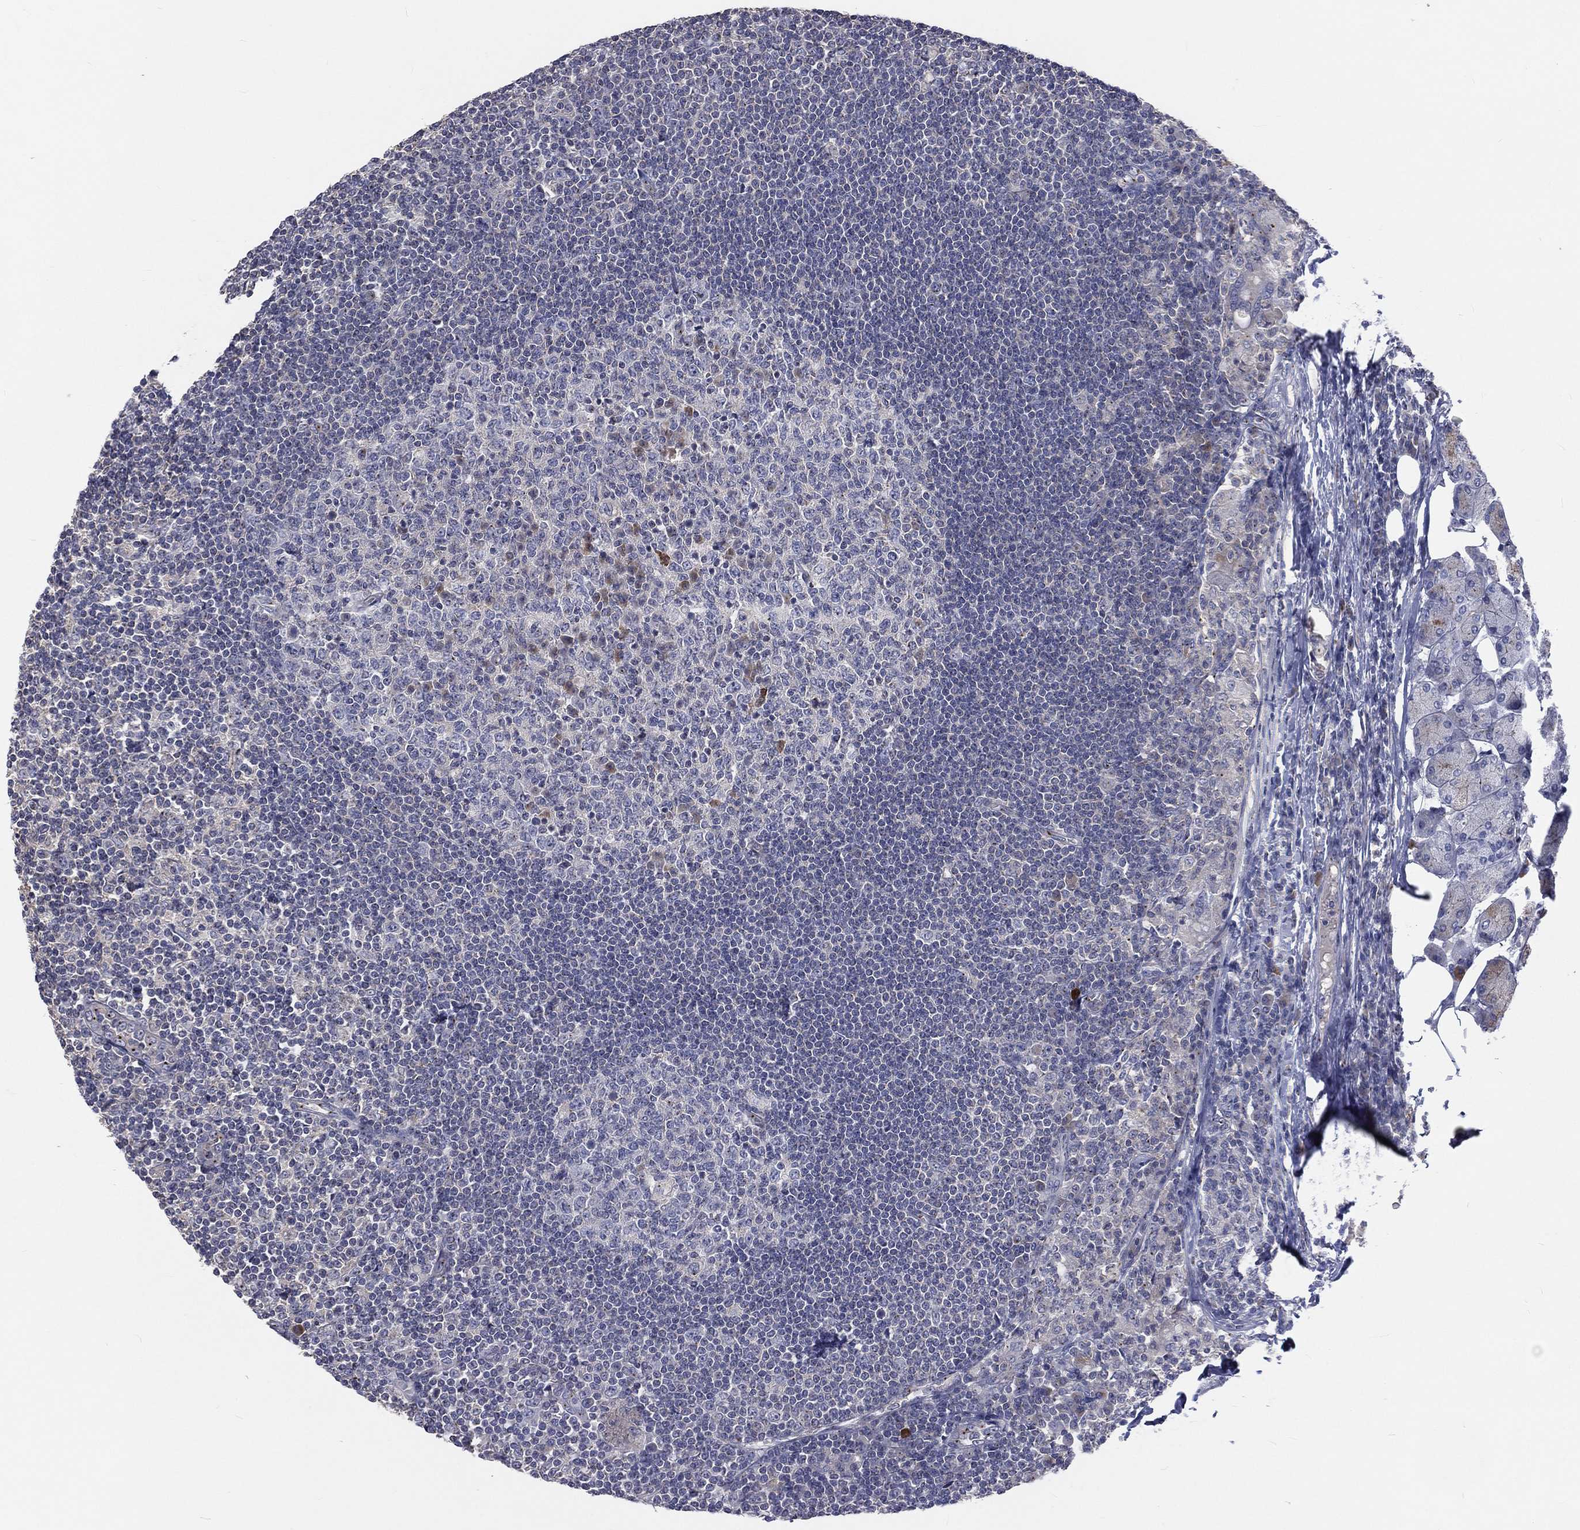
{"staining": {"intensity": "negative", "quantity": "none", "location": "none"}, "tissue": "lymph node", "cell_type": "Germinal center cells", "image_type": "normal", "snomed": [{"axis": "morphology", "description": "Normal tissue, NOS"}, {"axis": "topography", "description": "Lymph node"}, {"axis": "topography", "description": "Salivary gland"}], "caption": "DAB immunohistochemical staining of normal human lymph node shows no significant positivity in germinal center cells. (IHC, brightfield microscopy, high magnification).", "gene": "CROCC", "patient": {"sex": "male", "age": 83}}